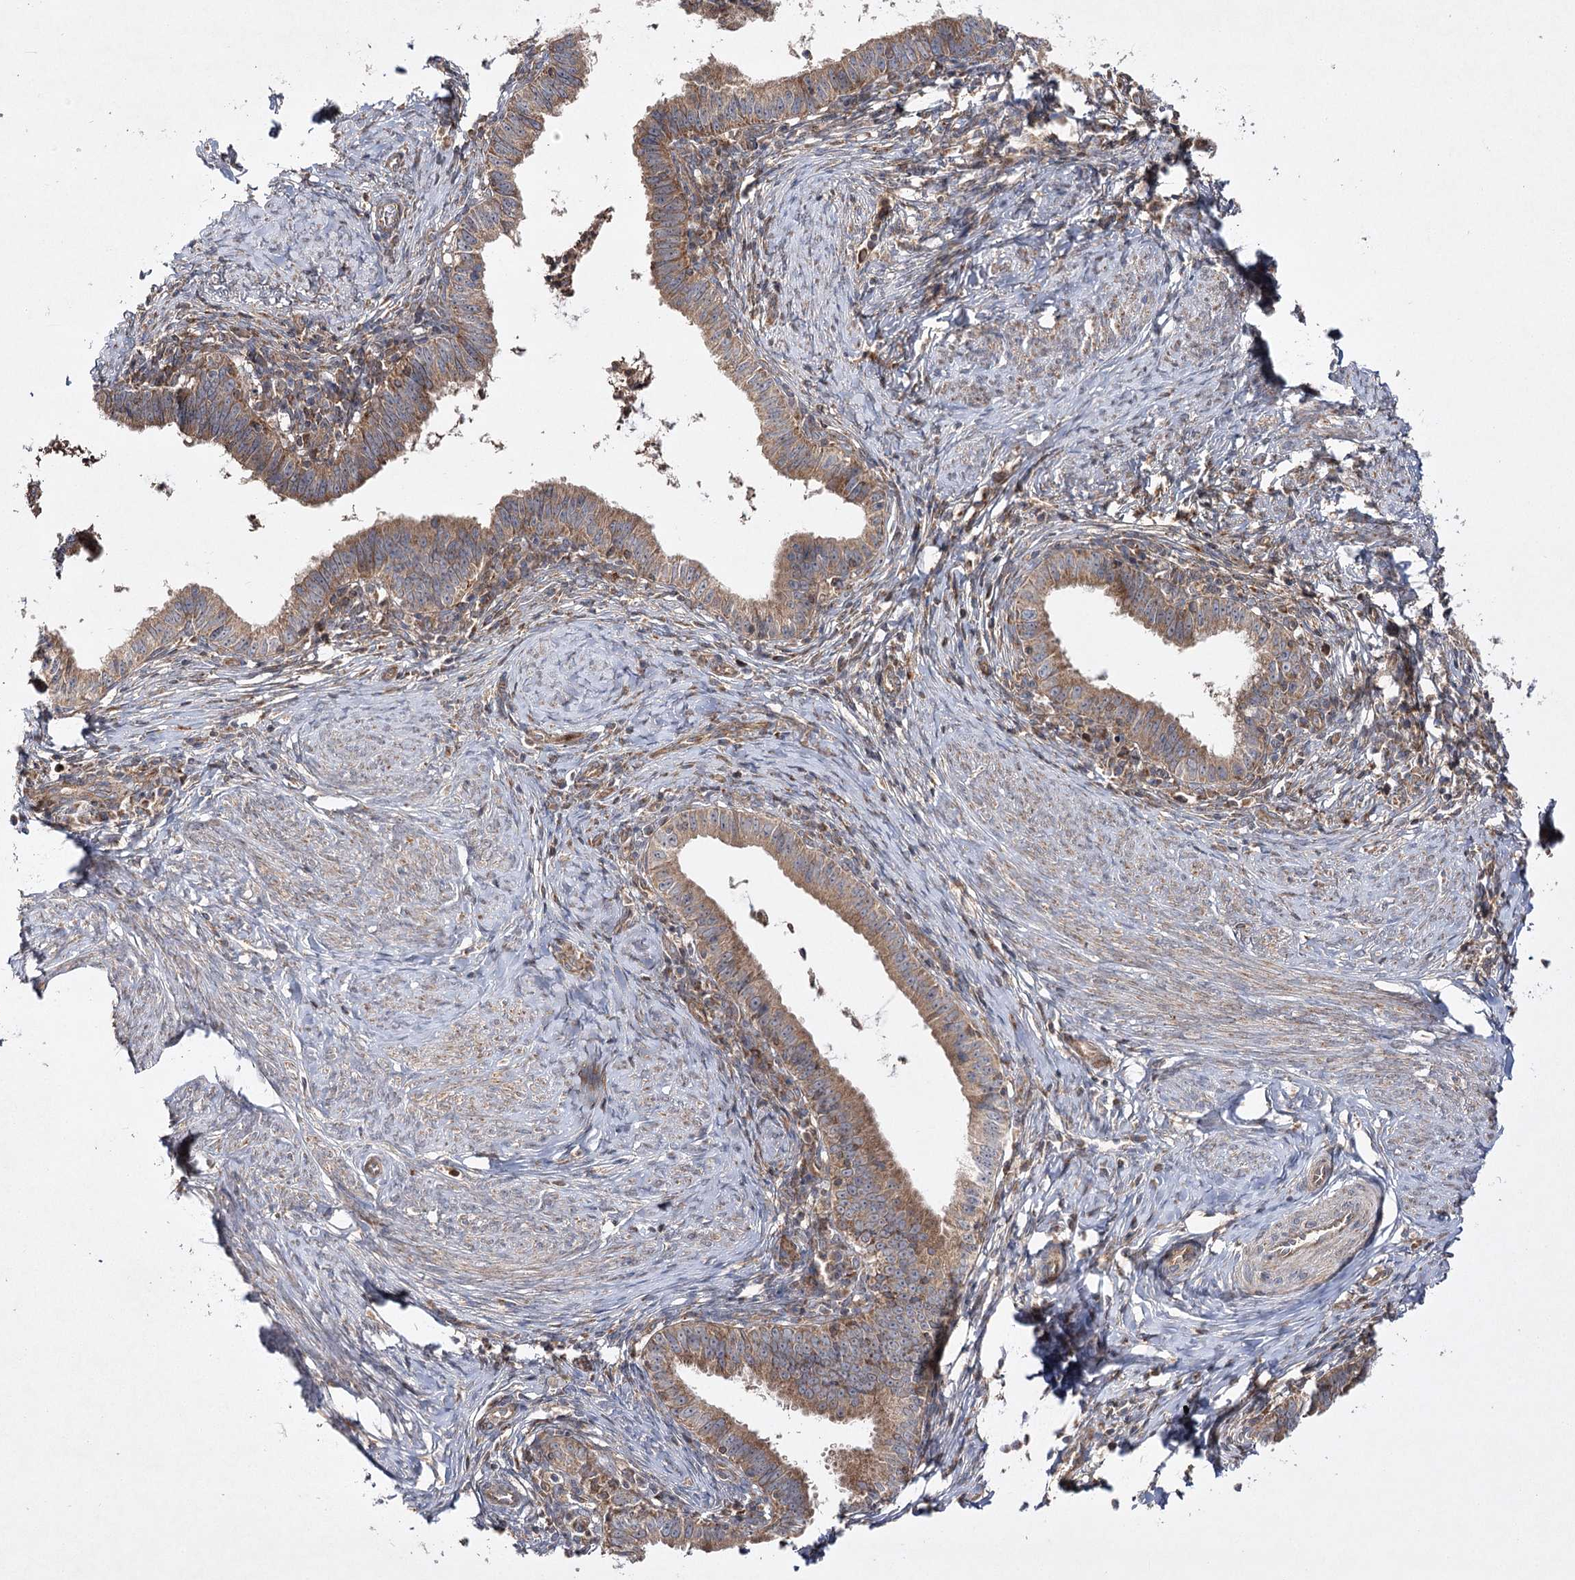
{"staining": {"intensity": "moderate", "quantity": ">75%", "location": "cytoplasmic/membranous"}, "tissue": "cervical cancer", "cell_type": "Tumor cells", "image_type": "cancer", "snomed": [{"axis": "morphology", "description": "Adenocarcinoma, NOS"}, {"axis": "topography", "description": "Cervix"}], "caption": "IHC histopathology image of cervical cancer (adenocarcinoma) stained for a protein (brown), which exhibits medium levels of moderate cytoplasmic/membranous expression in about >75% of tumor cells.", "gene": "DNAJC13", "patient": {"sex": "female", "age": 36}}